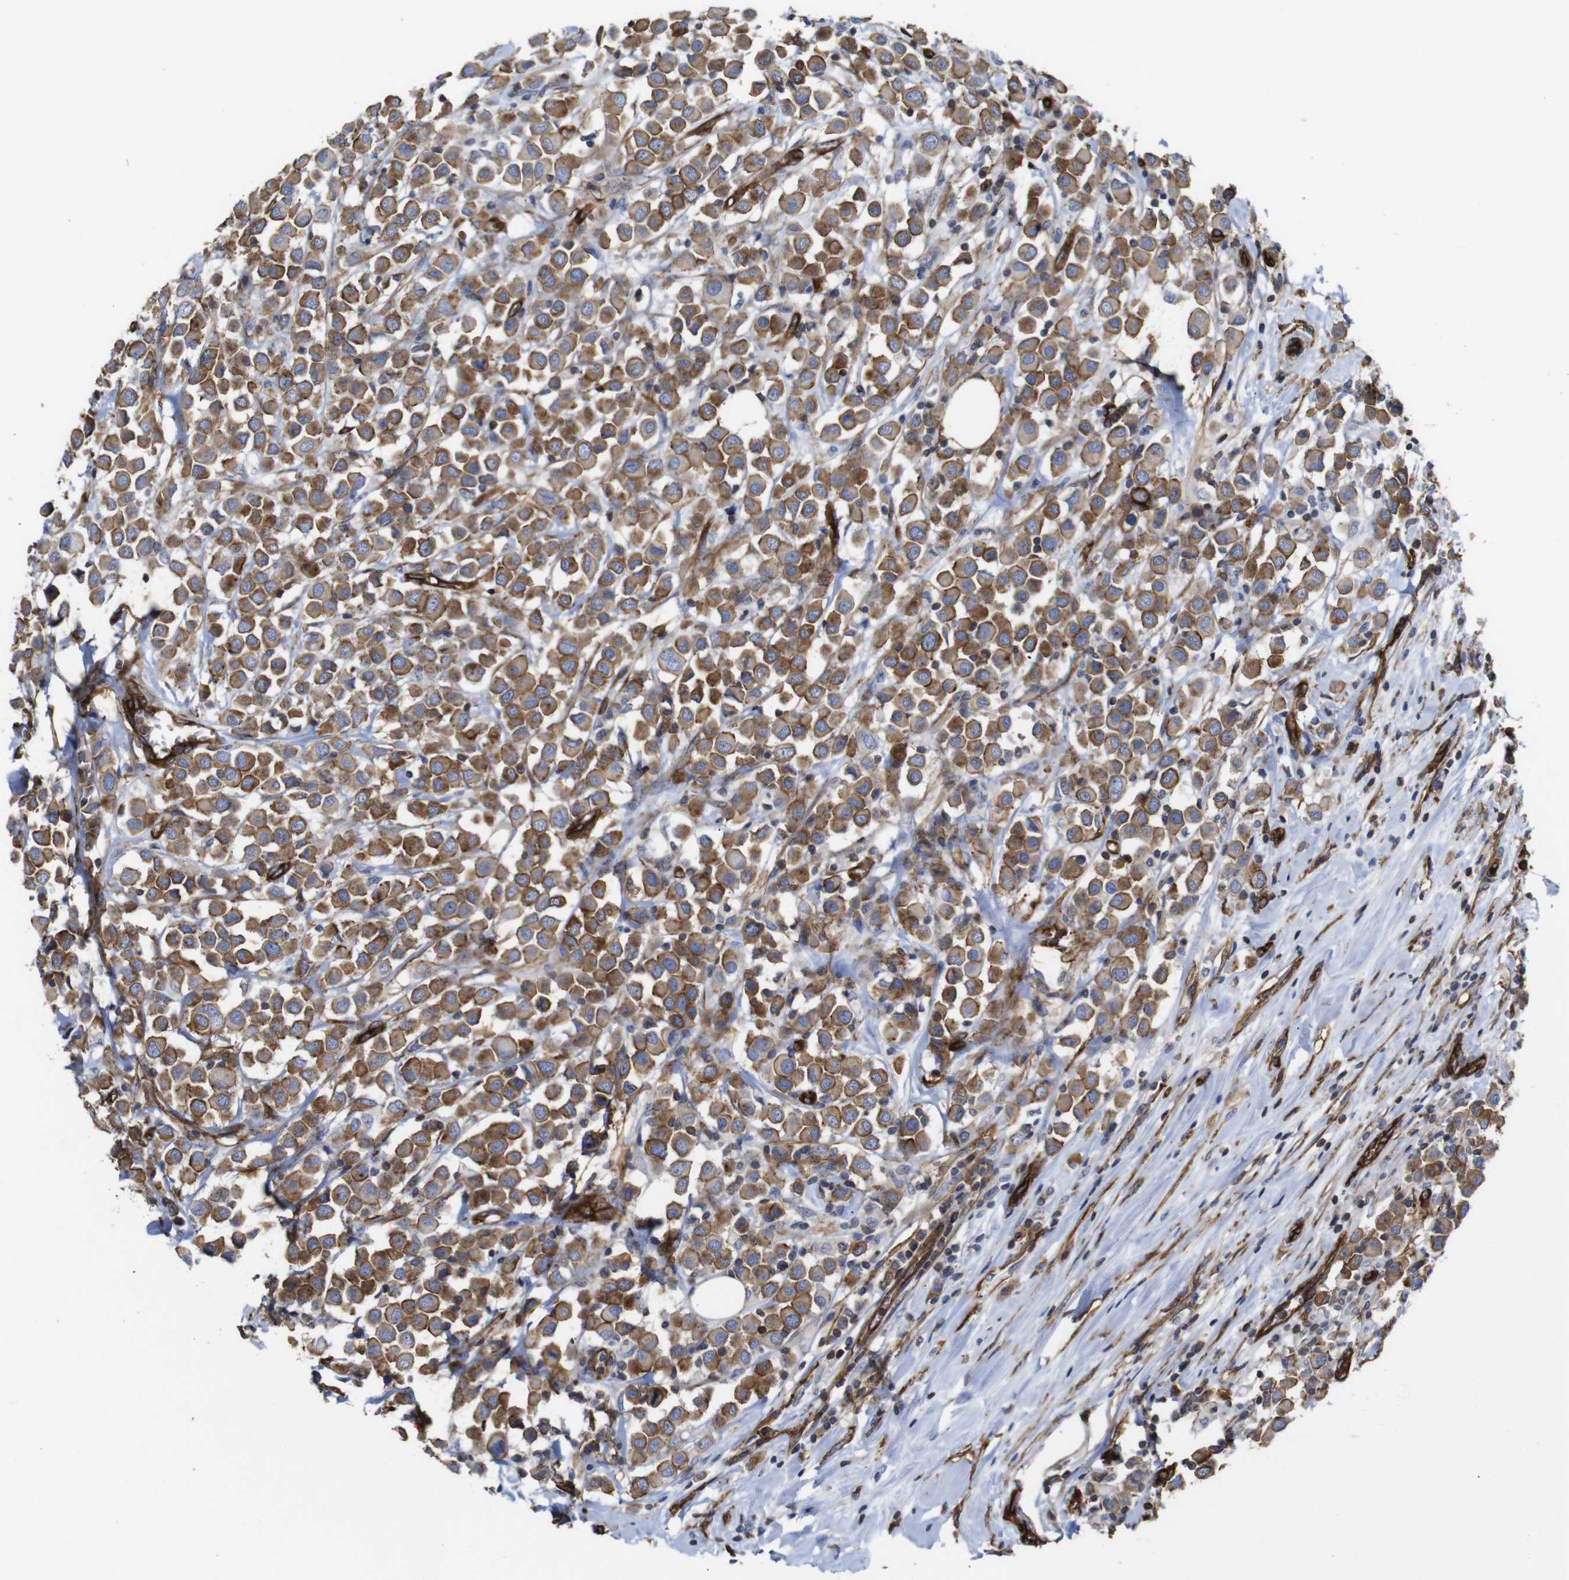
{"staining": {"intensity": "moderate", "quantity": ">75%", "location": "cytoplasmic/membranous"}, "tissue": "breast cancer", "cell_type": "Tumor cells", "image_type": "cancer", "snomed": [{"axis": "morphology", "description": "Duct carcinoma"}, {"axis": "topography", "description": "Breast"}], "caption": "This micrograph demonstrates IHC staining of human breast cancer (infiltrating ductal carcinoma), with medium moderate cytoplasmic/membranous positivity in about >75% of tumor cells.", "gene": "SPTBN1", "patient": {"sex": "female", "age": 61}}